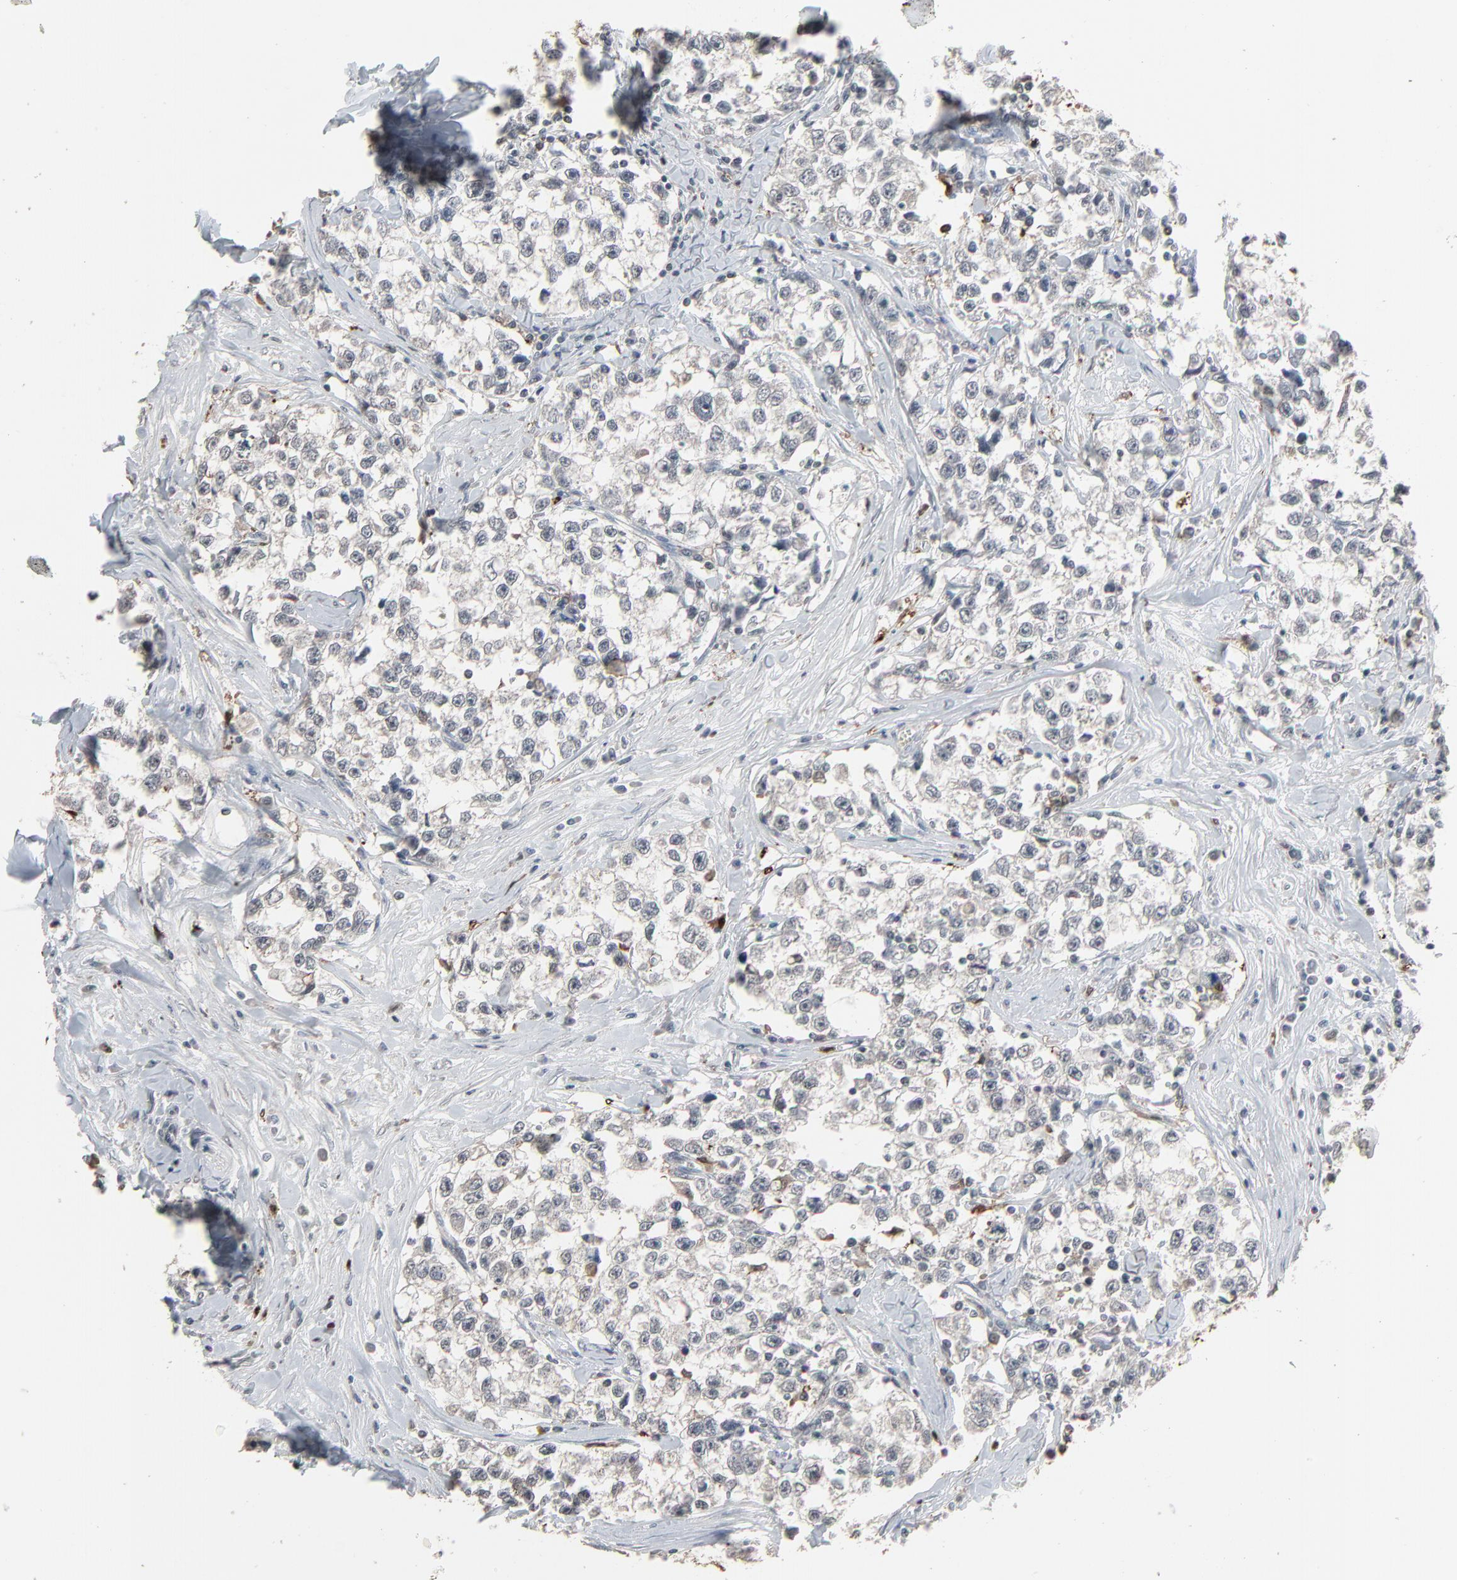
{"staining": {"intensity": "negative", "quantity": "none", "location": "none"}, "tissue": "testis cancer", "cell_type": "Tumor cells", "image_type": "cancer", "snomed": [{"axis": "morphology", "description": "Seminoma, NOS"}, {"axis": "morphology", "description": "Carcinoma, Embryonal, NOS"}, {"axis": "topography", "description": "Testis"}], "caption": "This is an immunohistochemistry histopathology image of human testis cancer (seminoma). There is no expression in tumor cells.", "gene": "DOCK8", "patient": {"sex": "male", "age": 30}}